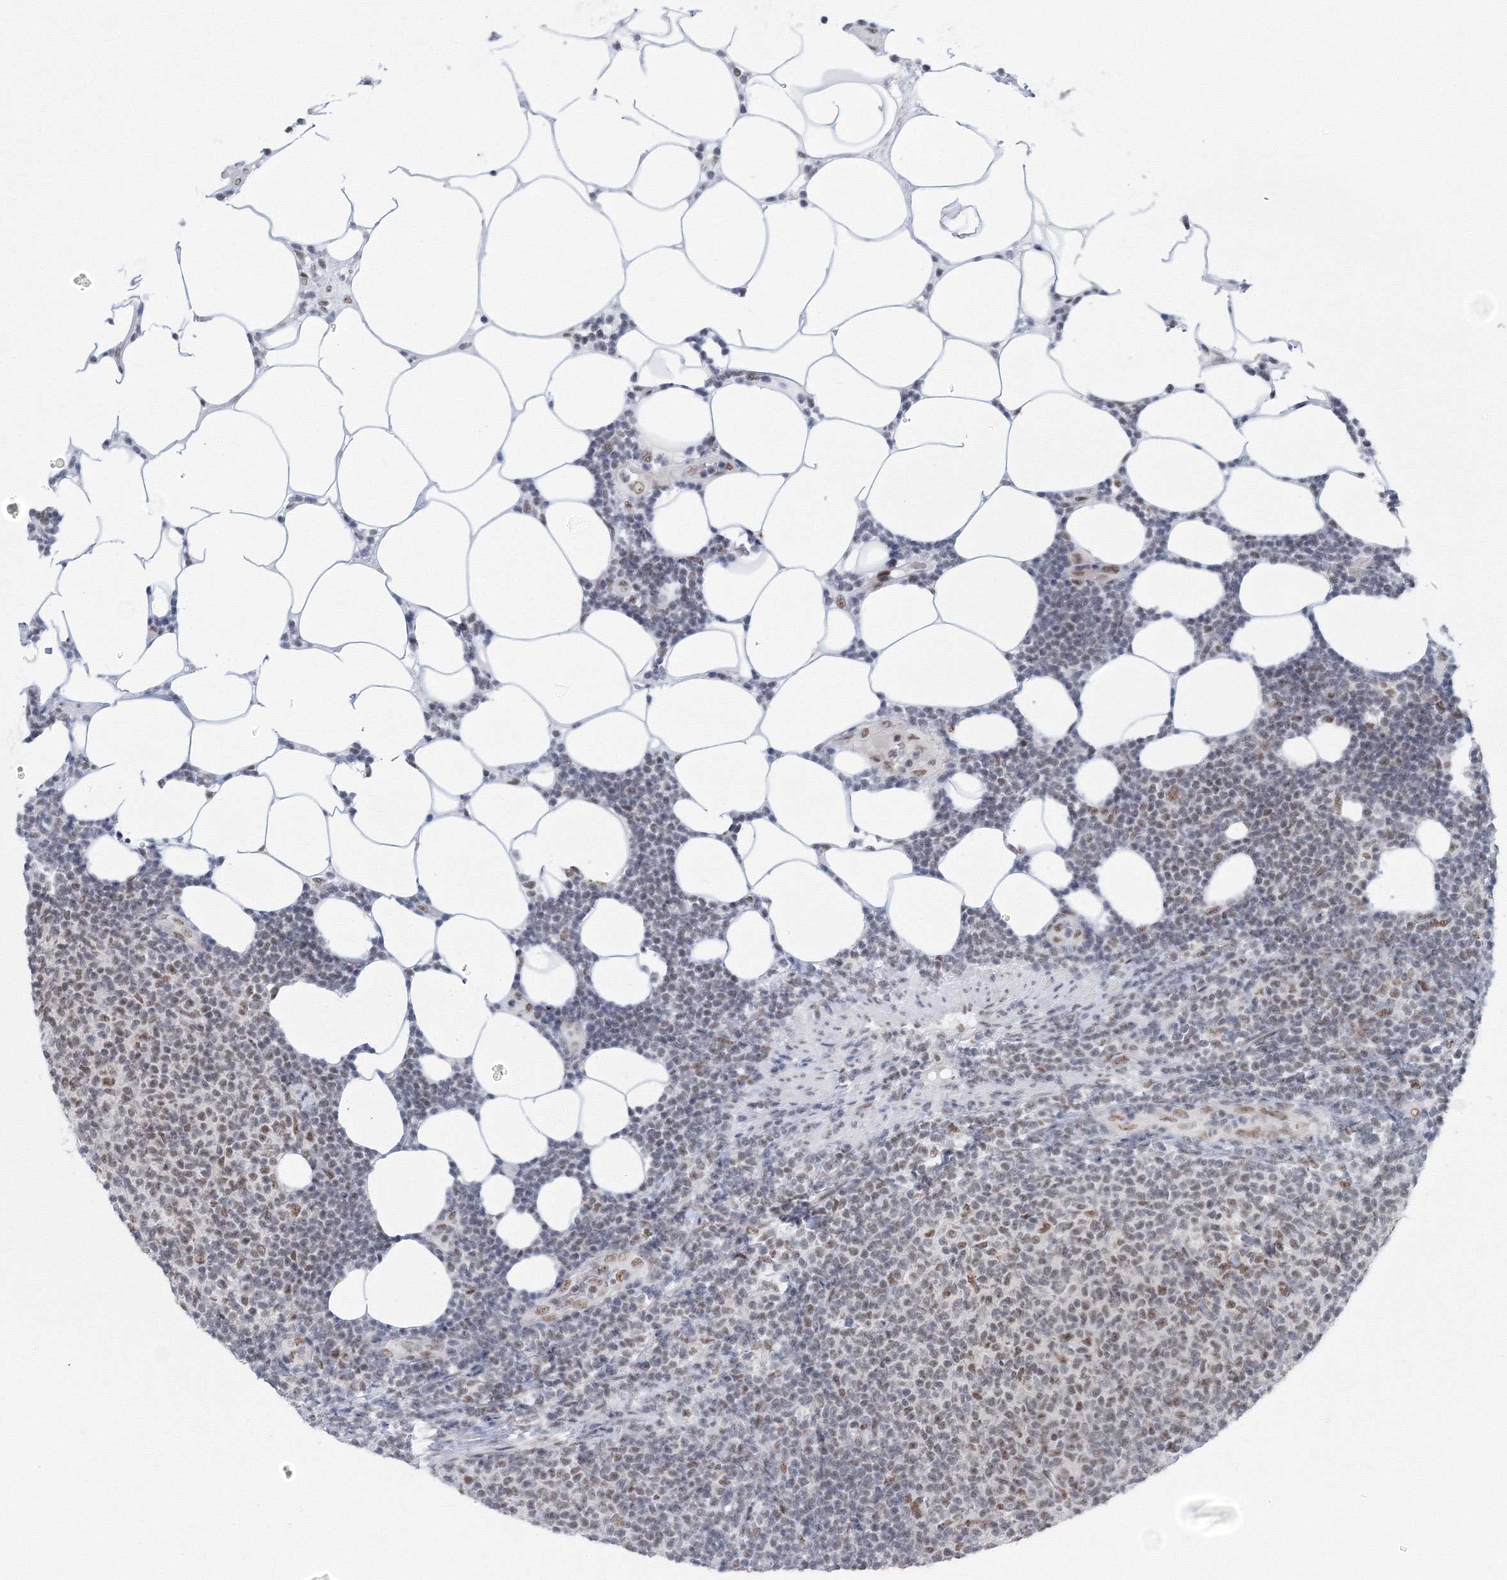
{"staining": {"intensity": "moderate", "quantity": ">75%", "location": "nuclear"}, "tissue": "lymphoma", "cell_type": "Tumor cells", "image_type": "cancer", "snomed": [{"axis": "morphology", "description": "Malignant lymphoma, non-Hodgkin's type, Low grade"}, {"axis": "topography", "description": "Lymph node"}], "caption": "Moderate nuclear protein positivity is identified in approximately >75% of tumor cells in lymphoma.", "gene": "SF3B6", "patient": {"sex": "male", "age": 66}}